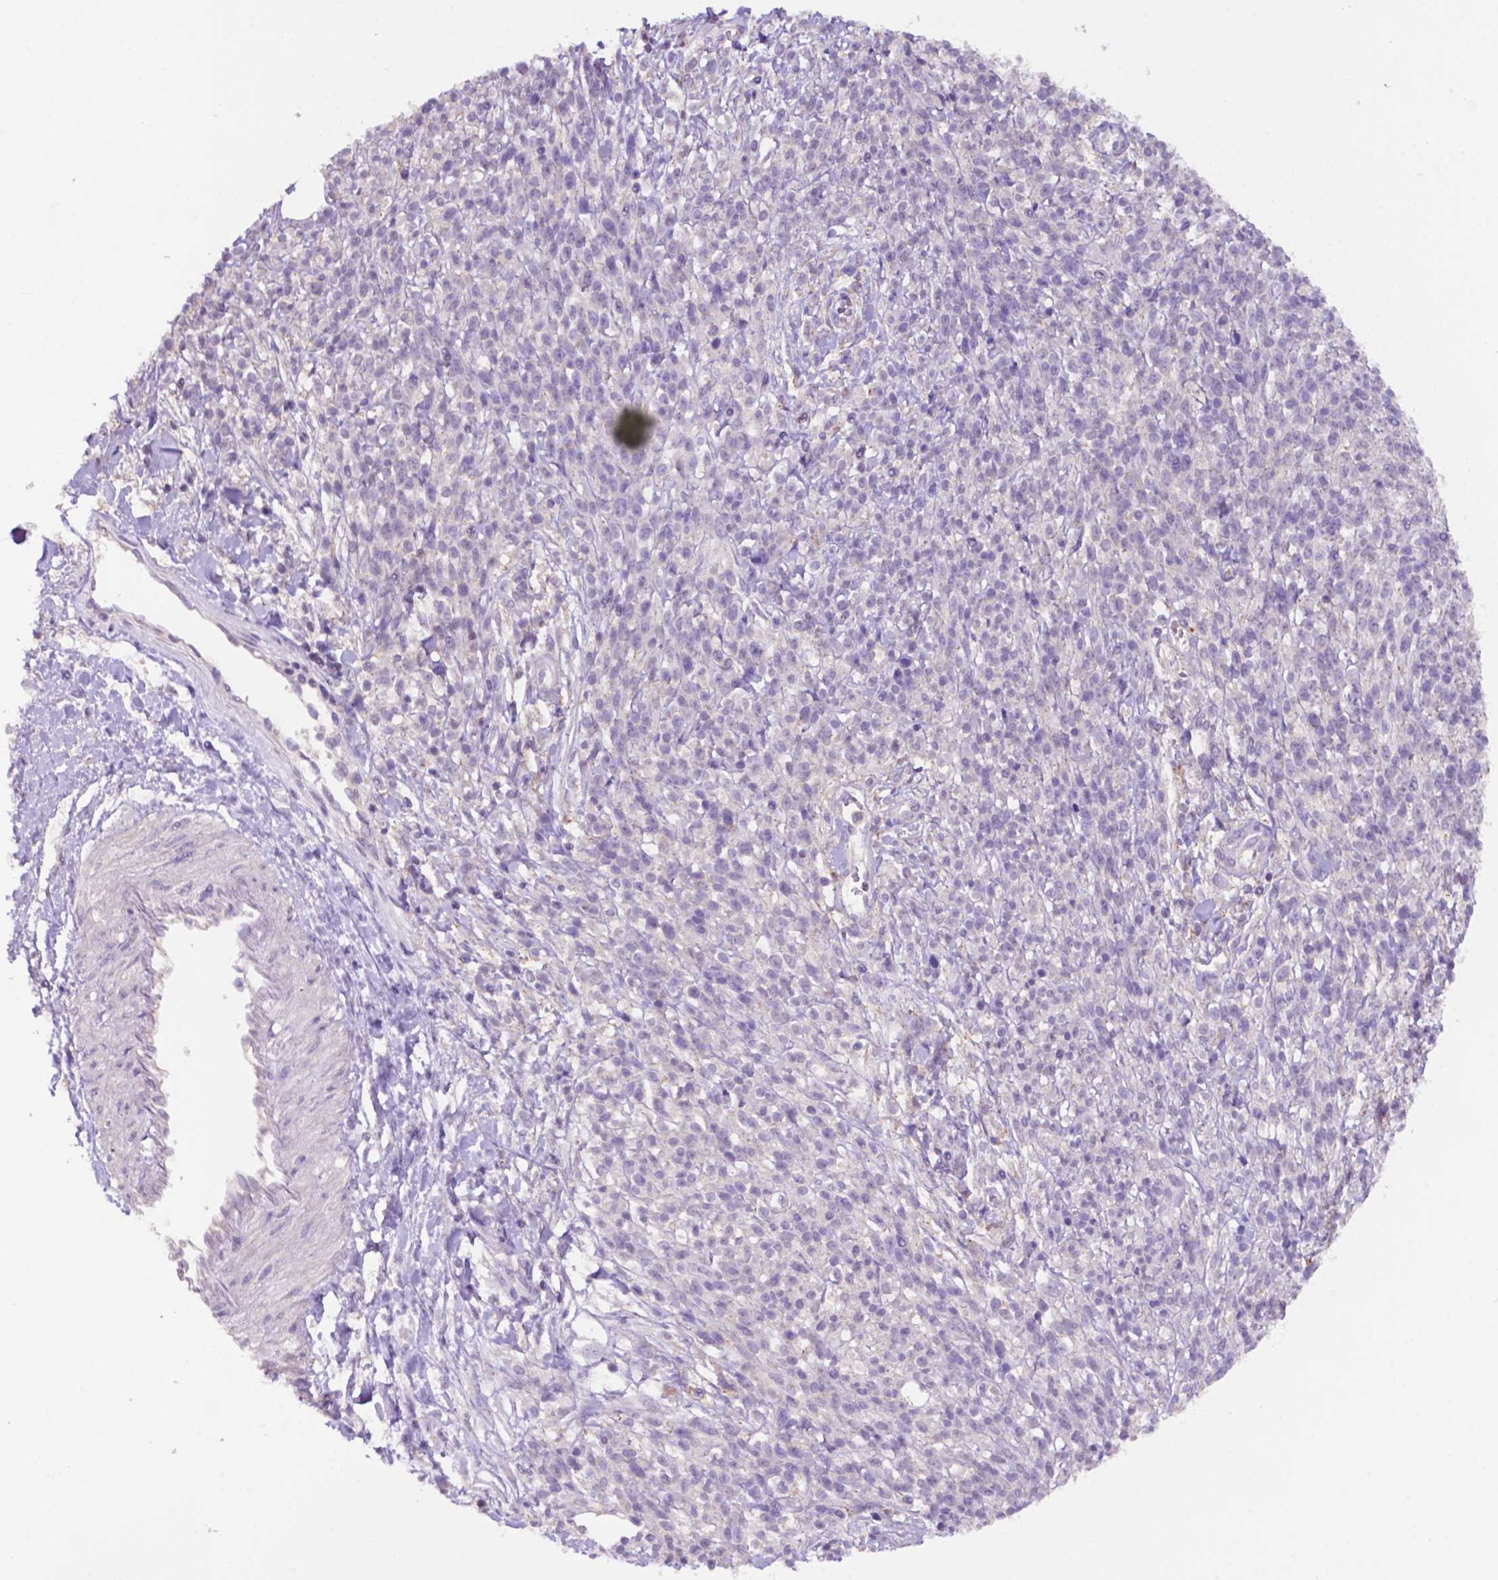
{"staining": {"intensity": "negative", "quantity": "none", "location": "none"}, "tissue": "melanoma", "cell_type": "Tumor cells", "image_type": "cancer", "snomed": [{"axis": "morphology", "description": "Malignant melanoma, NOS"}, {"axis": "topography", "description": "Skin"}, {"axis": "topography", "description": "Skin of trunk"}], "caption": "The micrograph reveals no staining of tumor cells in malignant melanoma. (DAB immunohistochemistry with hematoxylin counter stain).", "gene": "PRPS2", "patient": {"sex": "male", "age": 74}}